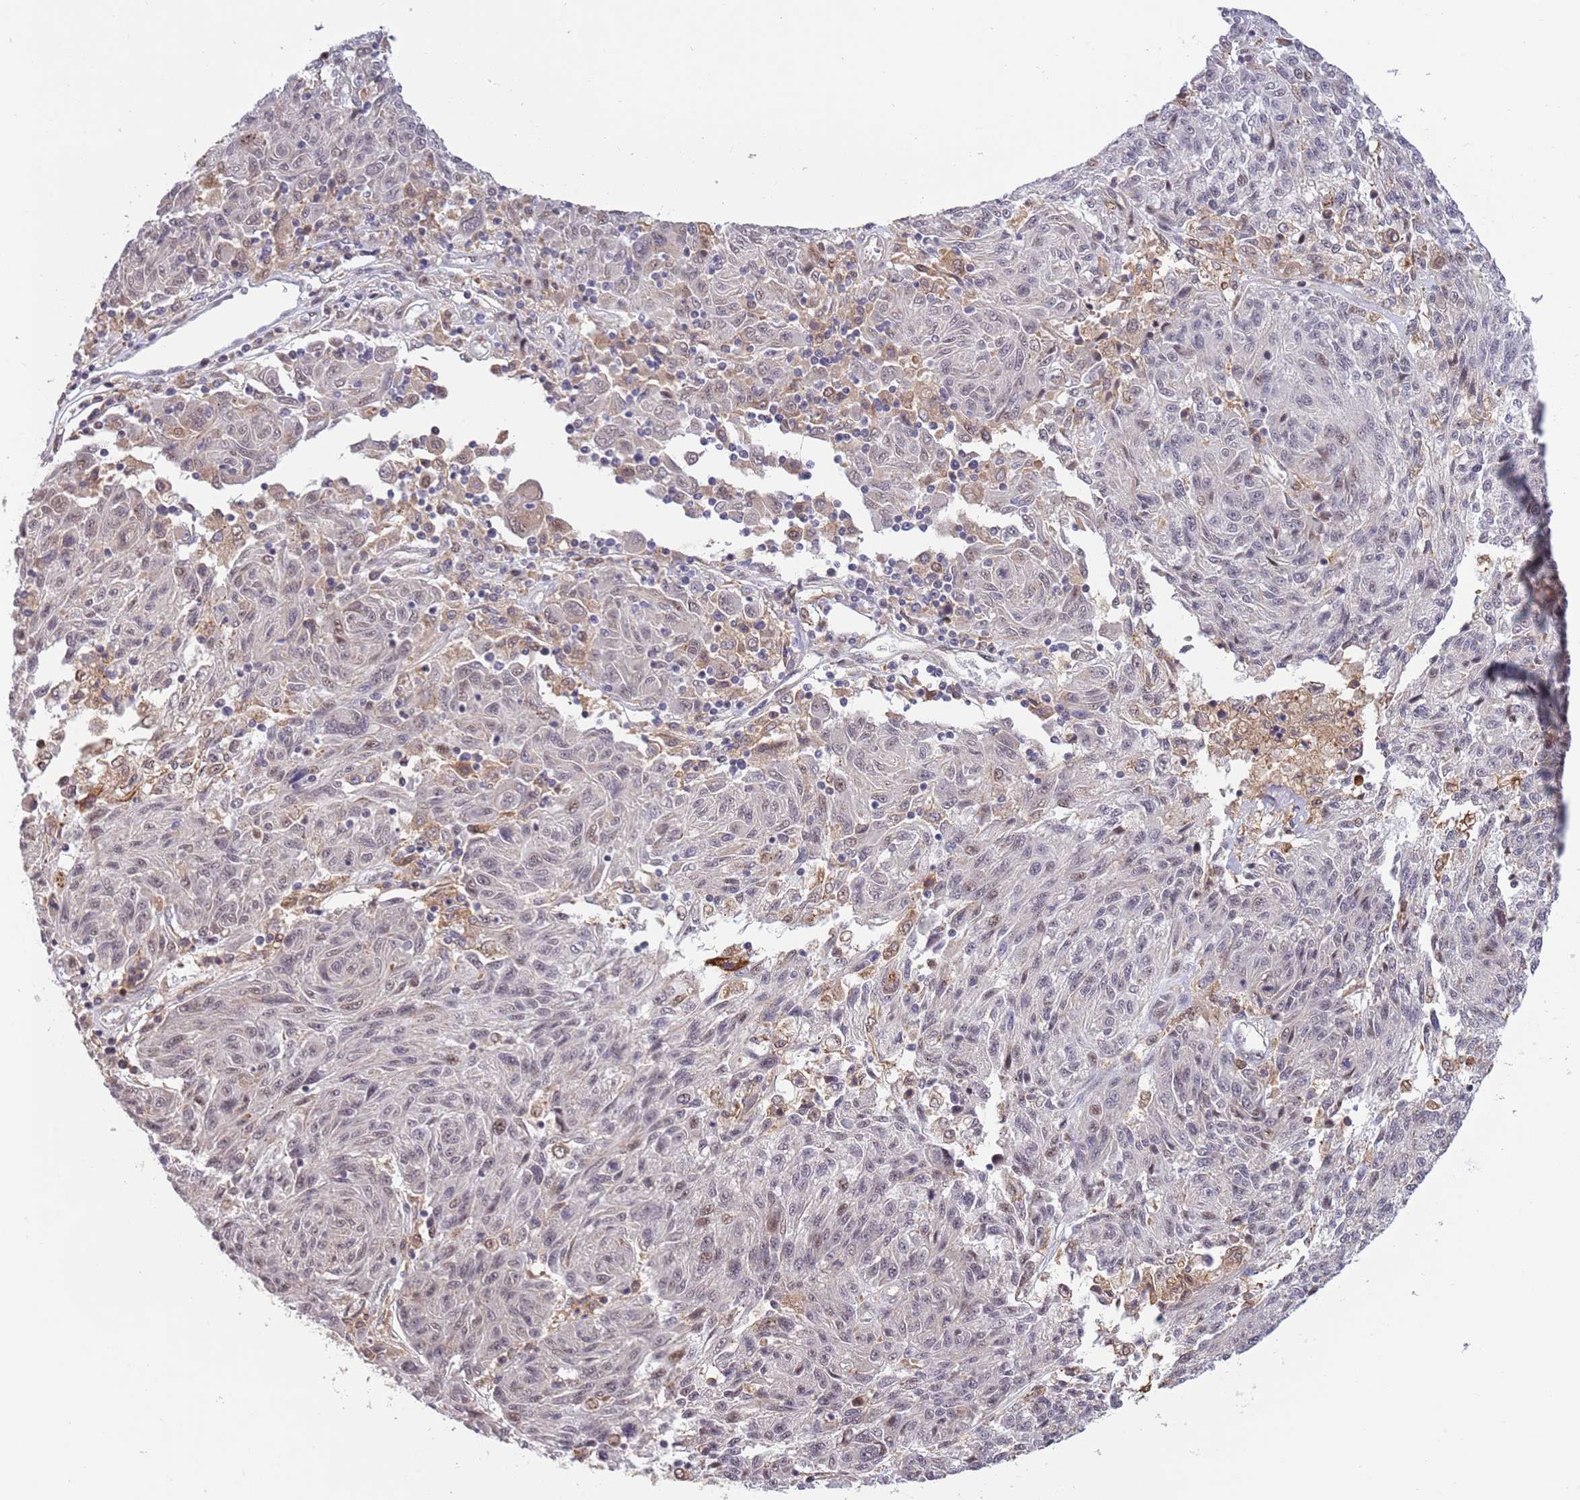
{"staining": {"intensity": "negative", "quantity": "none", "location": "none"}, "tissue": "melanoma", "cell_type": "Tumor cells", "image_type": "cancer", "snomed": [{"axis": "morphology", "description": "Malignant melanoma, NOS"}, {"axis": "topography", "description": "Skin"}], "caption": "Immunohistochemistry of human melanoma reveals no expression in tumor cells.", "gene": "CCNJL", "patient": {"sex": "male", "age": 53}}